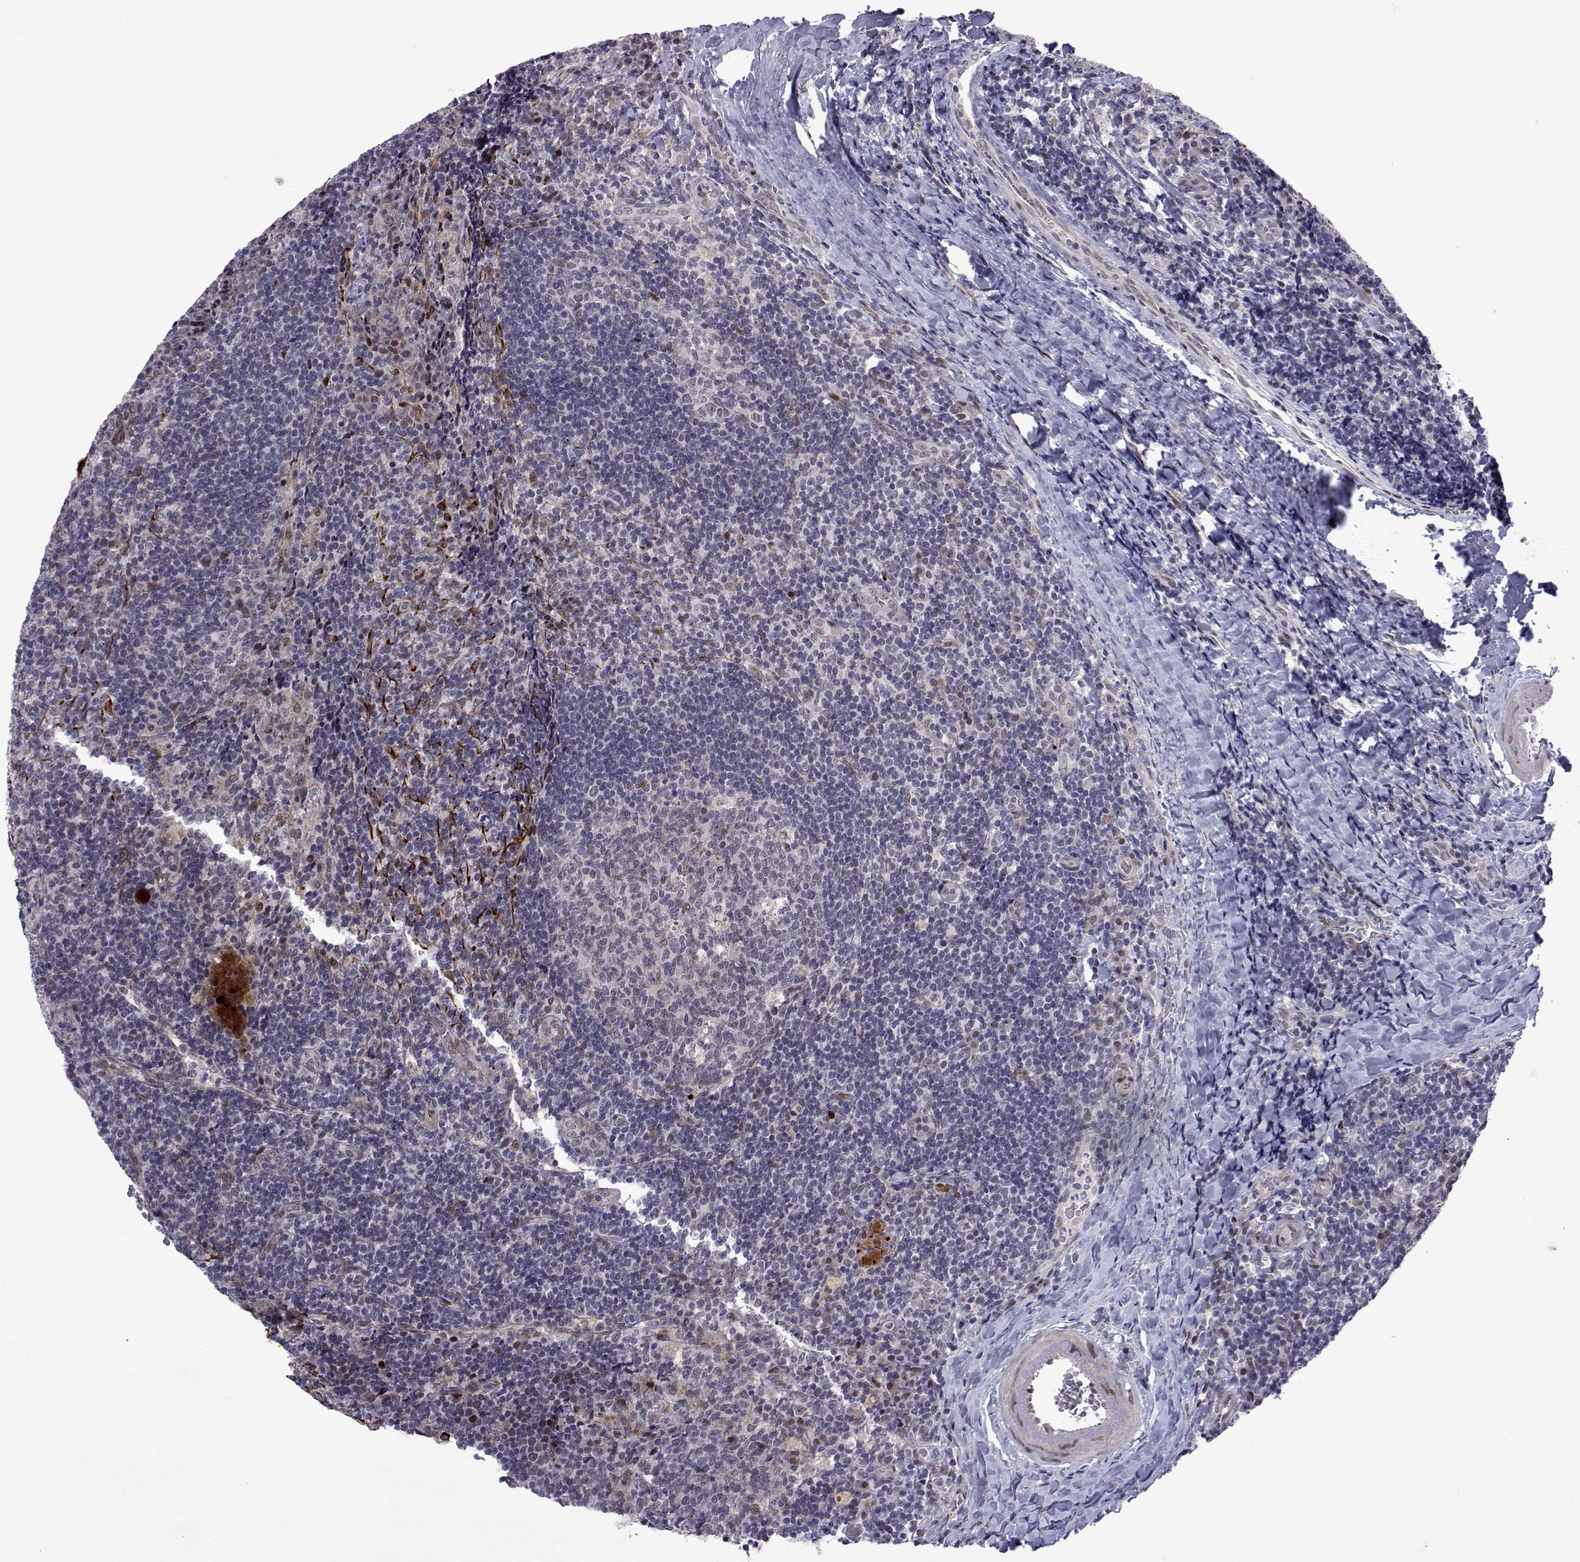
{"staining": {"intensity": "negative", "quantity": "none", "location": "none"}, "tissue": "tonsil", "cell_type": "Germinal center cells", "image_type": "normal", "snomed": [{"axis": "morphology", "description": "Normal tissue, NOS"}, {"axis": "topography", "description": "Tonsil"}], "caption": "DAB (3,3'-diaminobenzidine) immunohistochemical staining of normal human tonsil shows no significant staining in germinal center cells. (IHC, brightfield microscopy, high magnification).", "gene": "EFCAB3", "patient": {"sex": "male", "age": 17}}